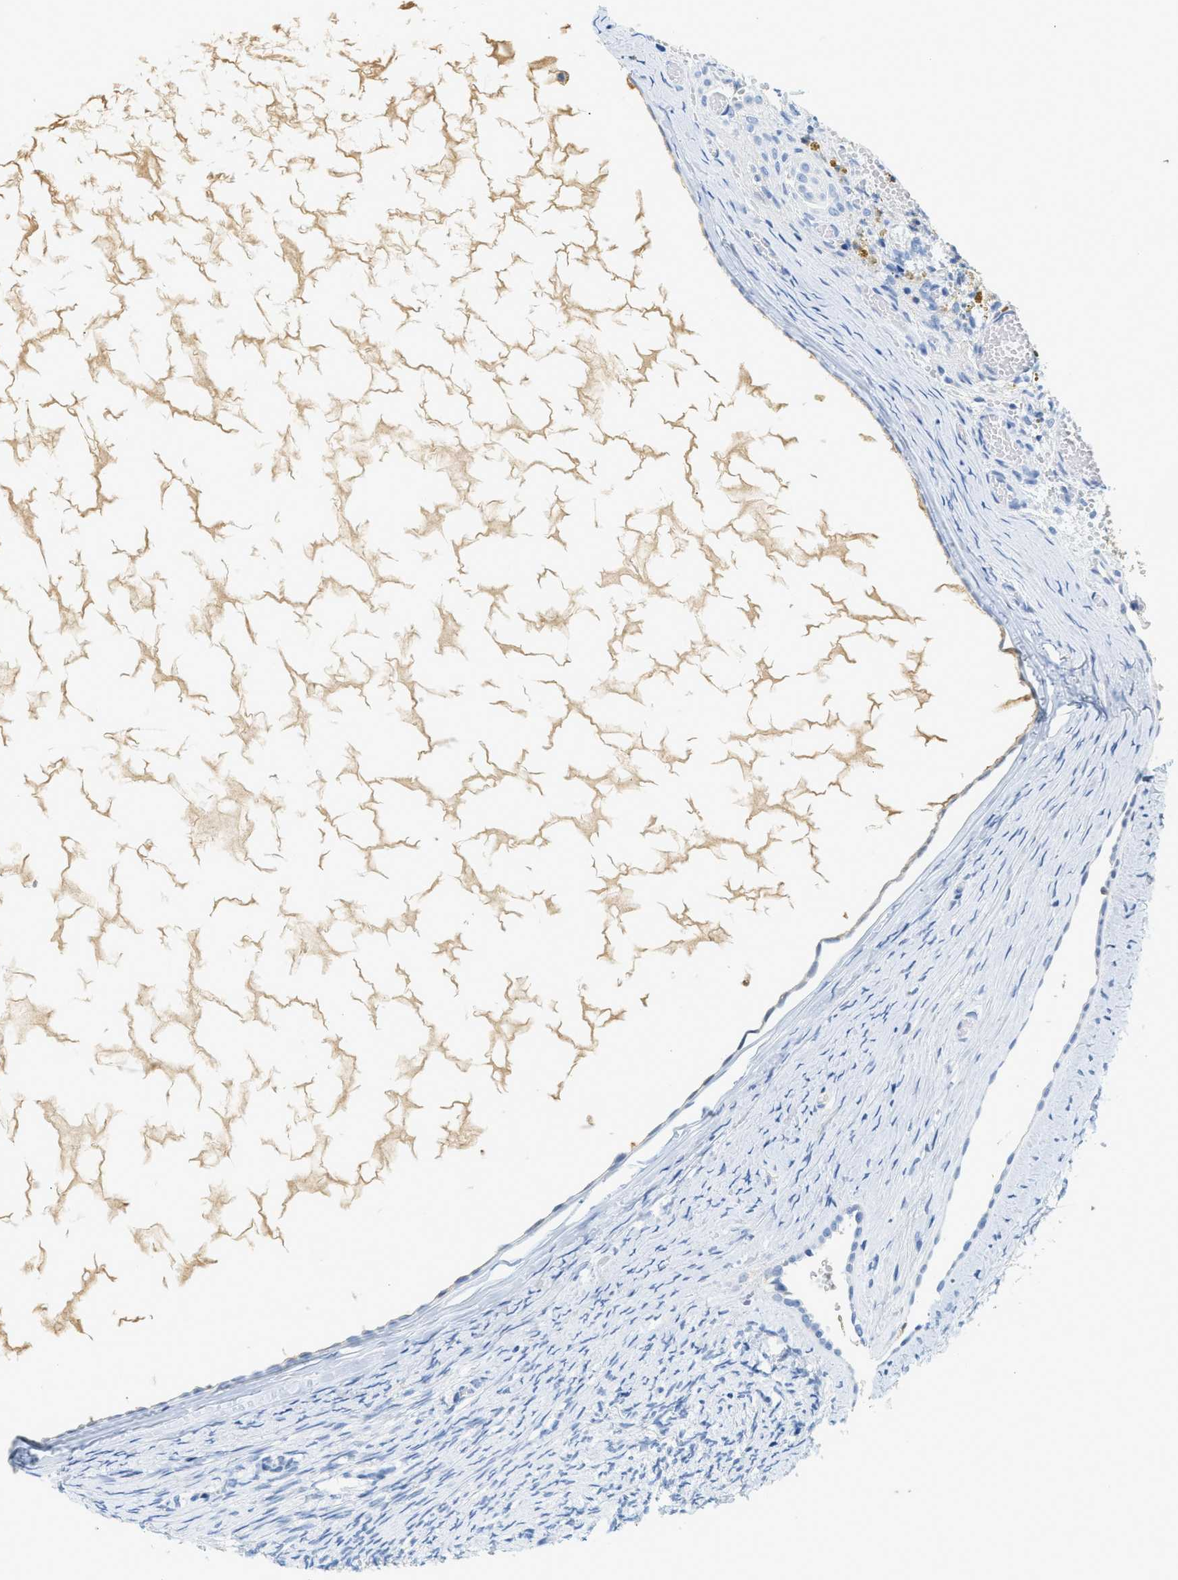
{"staining": {"intensity": "negative", "quantity": "none", "location": "none"}, "tissue": "ovary", "cell_type": "Follicle cells", "image_type": "normal", "snomed": [{"axis": "morphology", "description": "Normal tissue, NOS"}, {"axis": "topography", "description": "Ovary"}], "caption": "A photomicrograph of ovary stained for a protein shows no brown staining in follicle cells. (DAB (3,3'-diaminobenzidine) immunohistochemistry, high magnification).", "gene": "LCN2", "patient": {"sex": "female", "age": 33}}